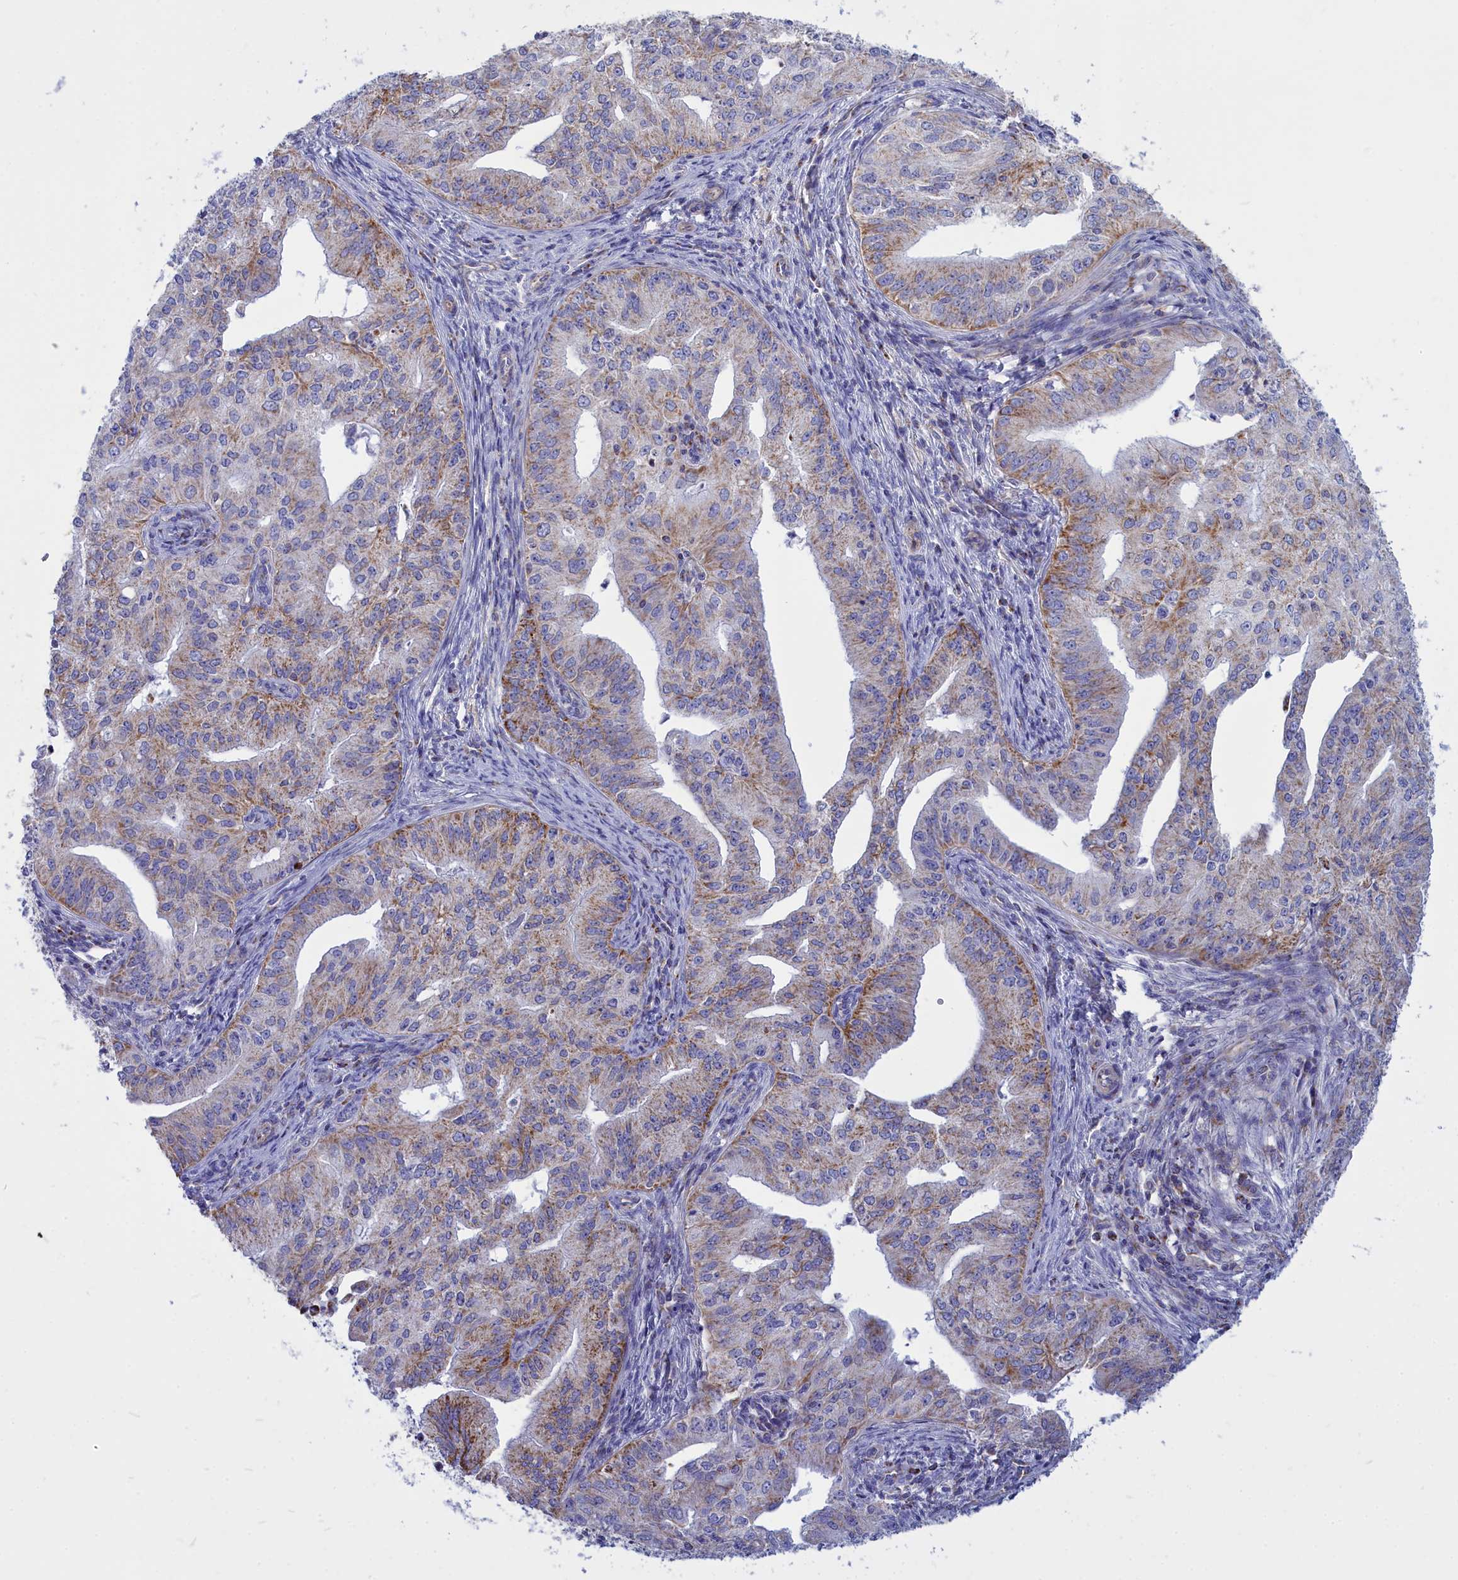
{"staining": {"intensity": "moderate", "quantity": "25%-75%", "location": "cytoplasmic/membranous"}, "tissue": "endometrial cancer", "cell_type": "Tumor cells", "image_type": "cancer", "snomed": [{"axis": "morphology", "description": "Adenocarcinoma, NOS"}, {"axis": "topography", "description": "Endometrium"}], "caption": "The immunohistochemical stain highlights moderate cytoplasmic/membranous staining in tumor cells of endometrial cancer (adenocarcinoma) tissue.", "gene": "CCRL2", "patient": {"sex": "female", "age": 50}}